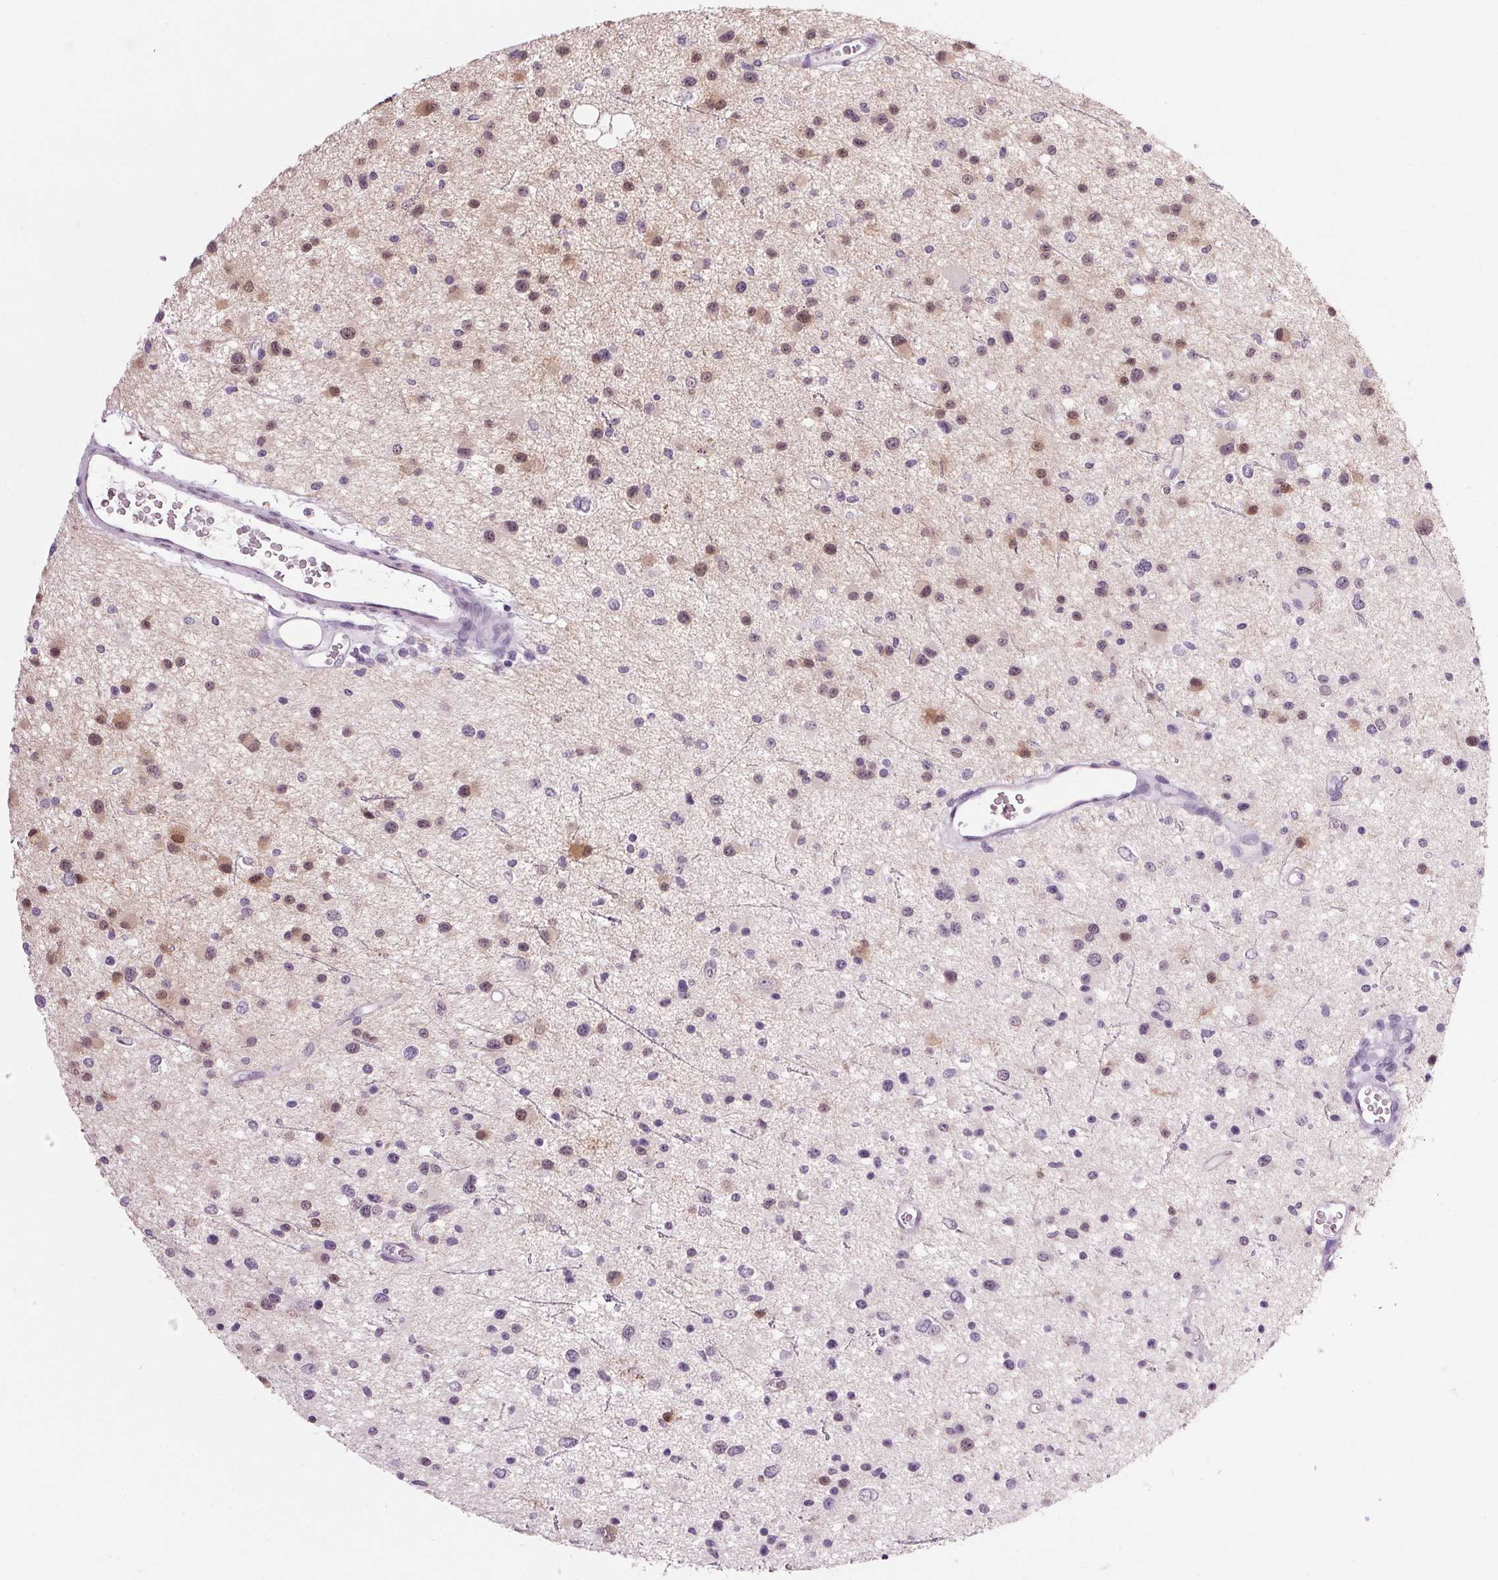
{"staining": {"intensity": "moderate", "quantity": "25%-75%", "location": "nuclear"}, "tissue": "glioma", "cell_type": "Tumor cells", "image_type": "cancer", "snomed": [{"axis": "morphology", "description": "Glioma, malignant, Low grade"}, {"axis": "topography", "description": "Brain"}], "caption": "A medium amount of moderate nuclear expression is seen in about 25%-75% of tumor cells in glioma tissue.", "gene": "PPP1R1A", "patient": {"sex": "male", "age": 43}}